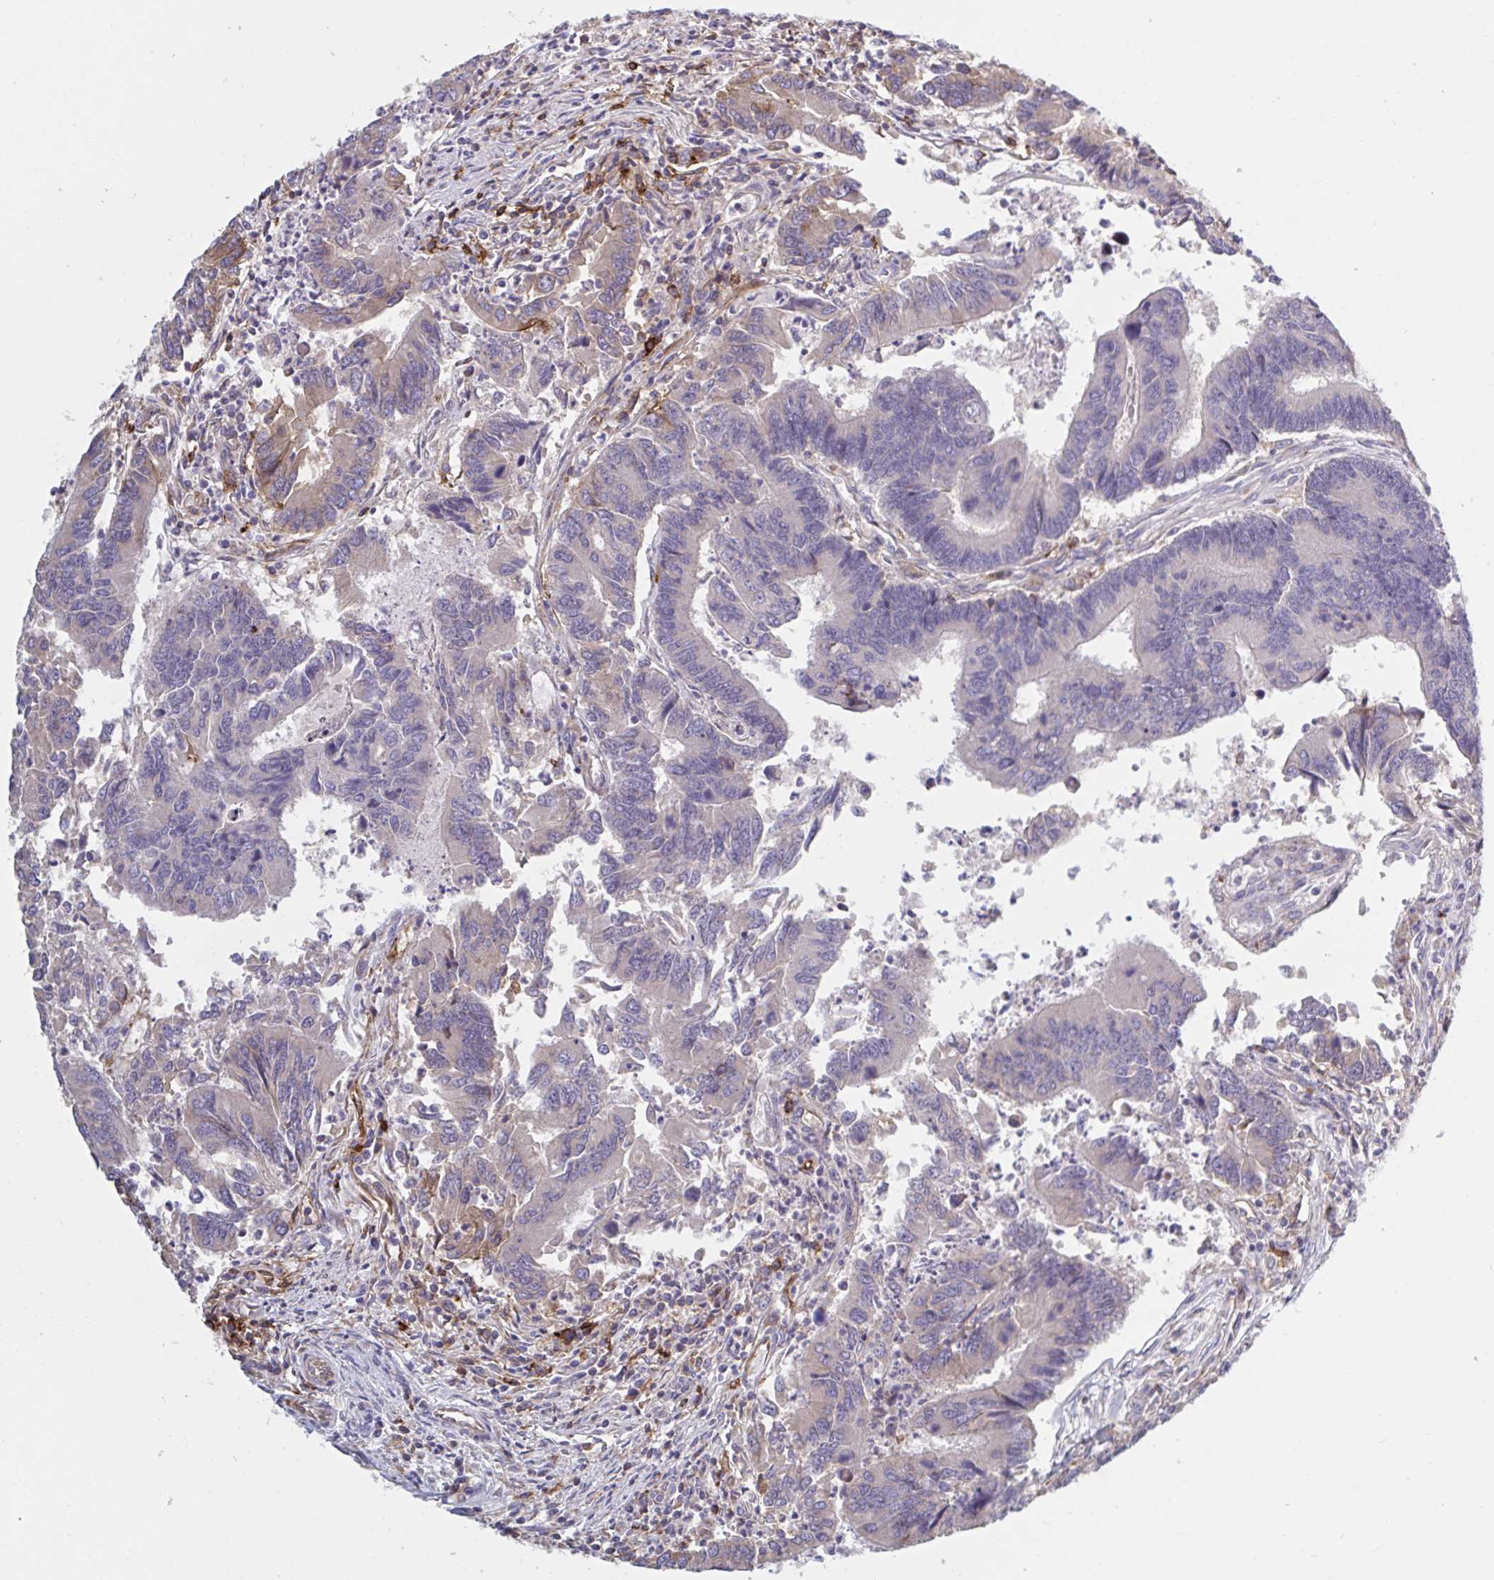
{"staining": {"intensity": "weak", "quantity": "<25%", "location": "cytoplasmic/membranous"}, "tissue": "colorectal cancer", "cell_type": "Tumor cells", "image_type": "cancer", "snomed": [{"axis": "morphology", "description": "Adenocarcinoma, NOS"}, {"axis": "topography", "description": "Colon"}], "caption": "Image shows no protein staining in tumor cells of adenocarcinoma (colorectal) tissue. (DAB immunohistochemistry (IHC) visualized using brightfield microscopy, high magnification).", "gene": "CD1E", "patient": {"sex": "female", "age": 67}}